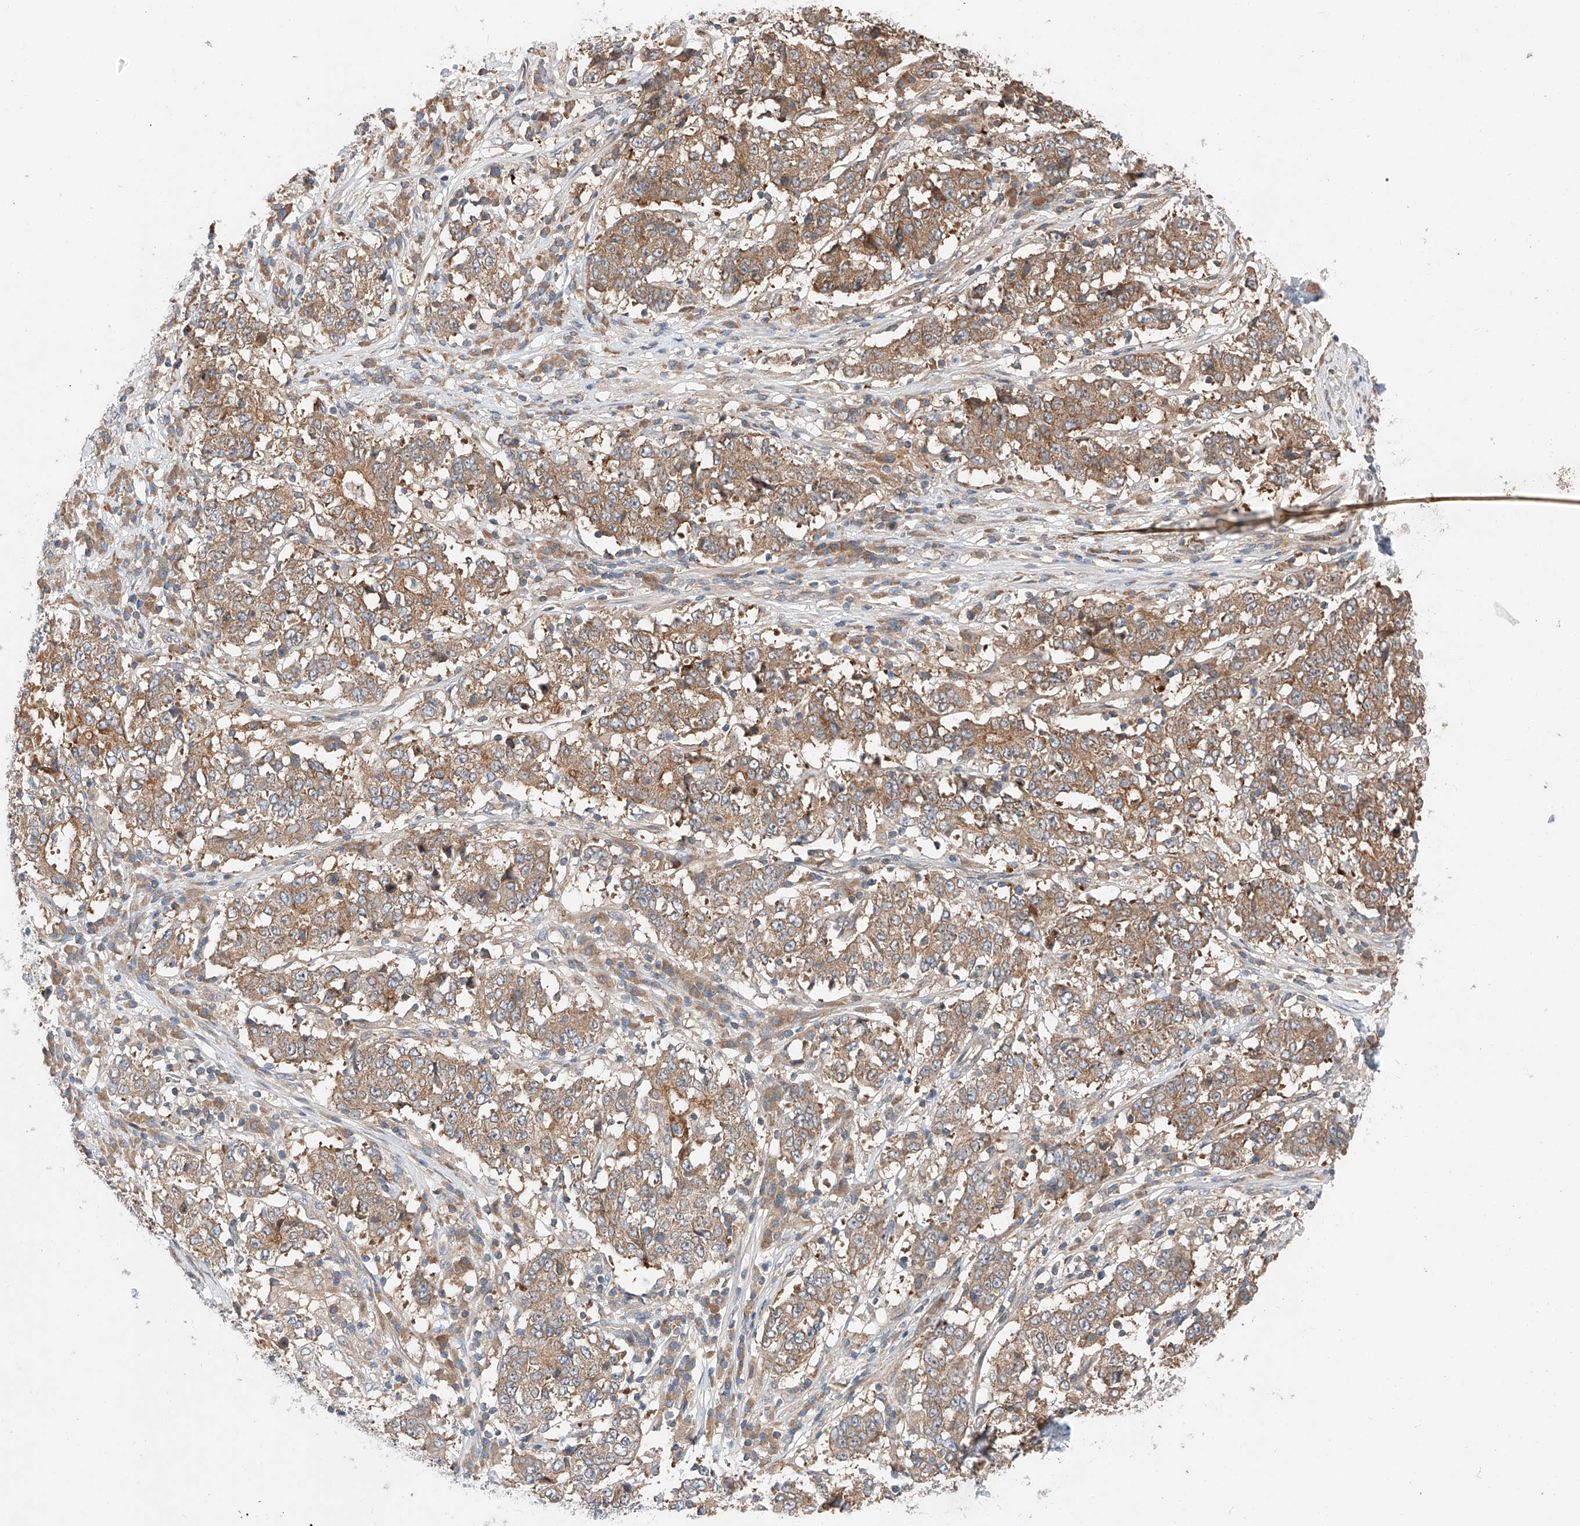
{"staining": {"intensity": "moderate", "quantity": ">75%", "location": "cytoplasmic/membranous"}, "tissue": "stomach cancer", "cell_type": "Tumor cells", "image_type": "cancer", "snomed": [{"axis": "morphology", "description": "Adenocarcinoma, NOS"}, {"axis": "topography", "description": "Stomach"}], "caption": "Protein analysis of stomach cancer (adenocarcinoma) tissue displays moderate cytoplasmic/membranous staining in about >75% of tumor cells.", "gene": "RUSC1", "patient": {"sex": "male", "age": 59}}